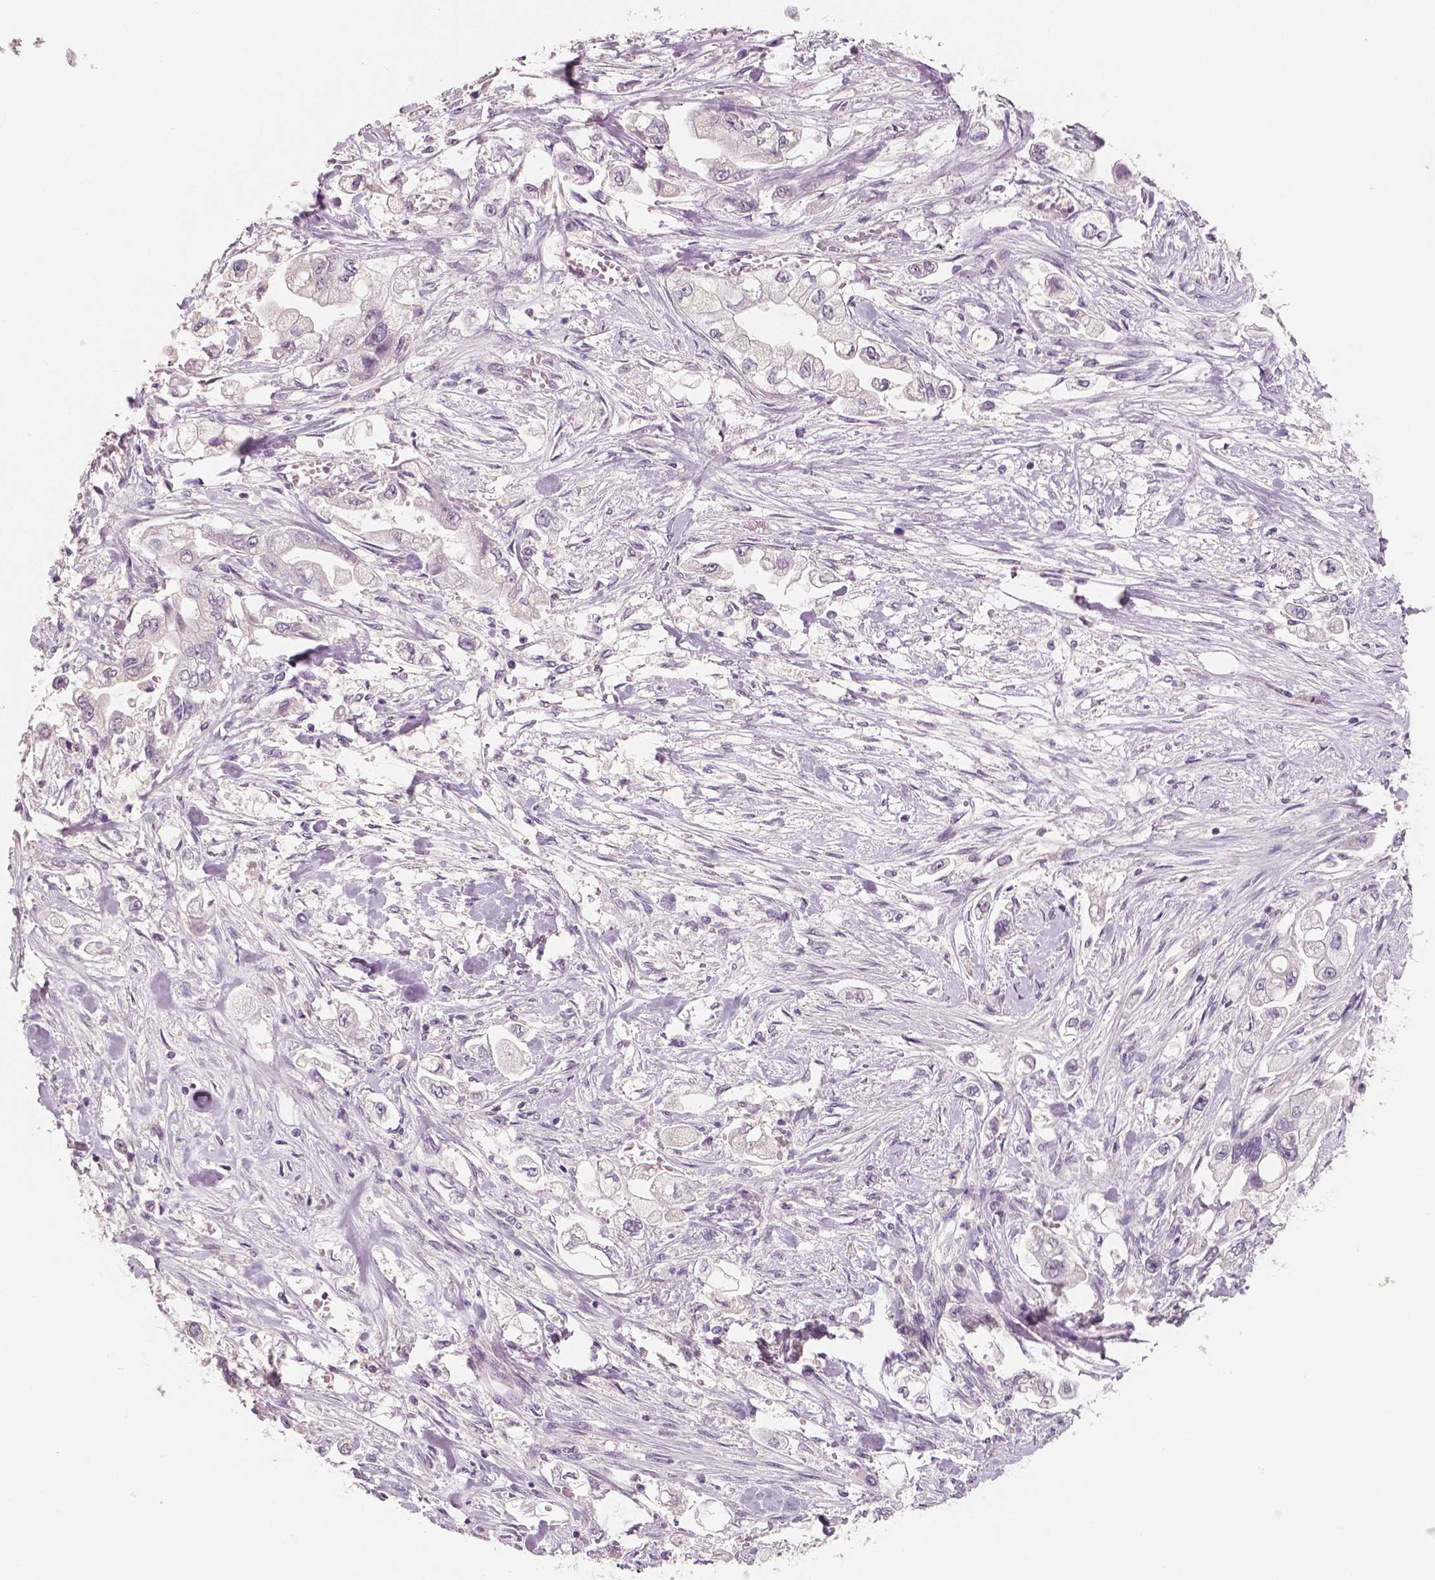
{"staining": {"intensity": "negative", "quantity": "none", "location": "none"}, "tissue": "stomach cancer", "cell_type": "Tumor cells", "image_type": "cancer", "snomed": [{"axis": "morphology", "description": "Adenocarcinoma, NOS"}, {"axis": "topography", "description": "Stomach"}], "caption": "High magnification brightfield microscopy of adenocarcinoma (stomach) stained with DAB (3,3'-diaminobenzidine) (brown) and counterstained with hematoxylin (blue): tumor cells show no significant expression.", "gene": "NECAB1", "patient": {"sex": "male", "age": 62}}